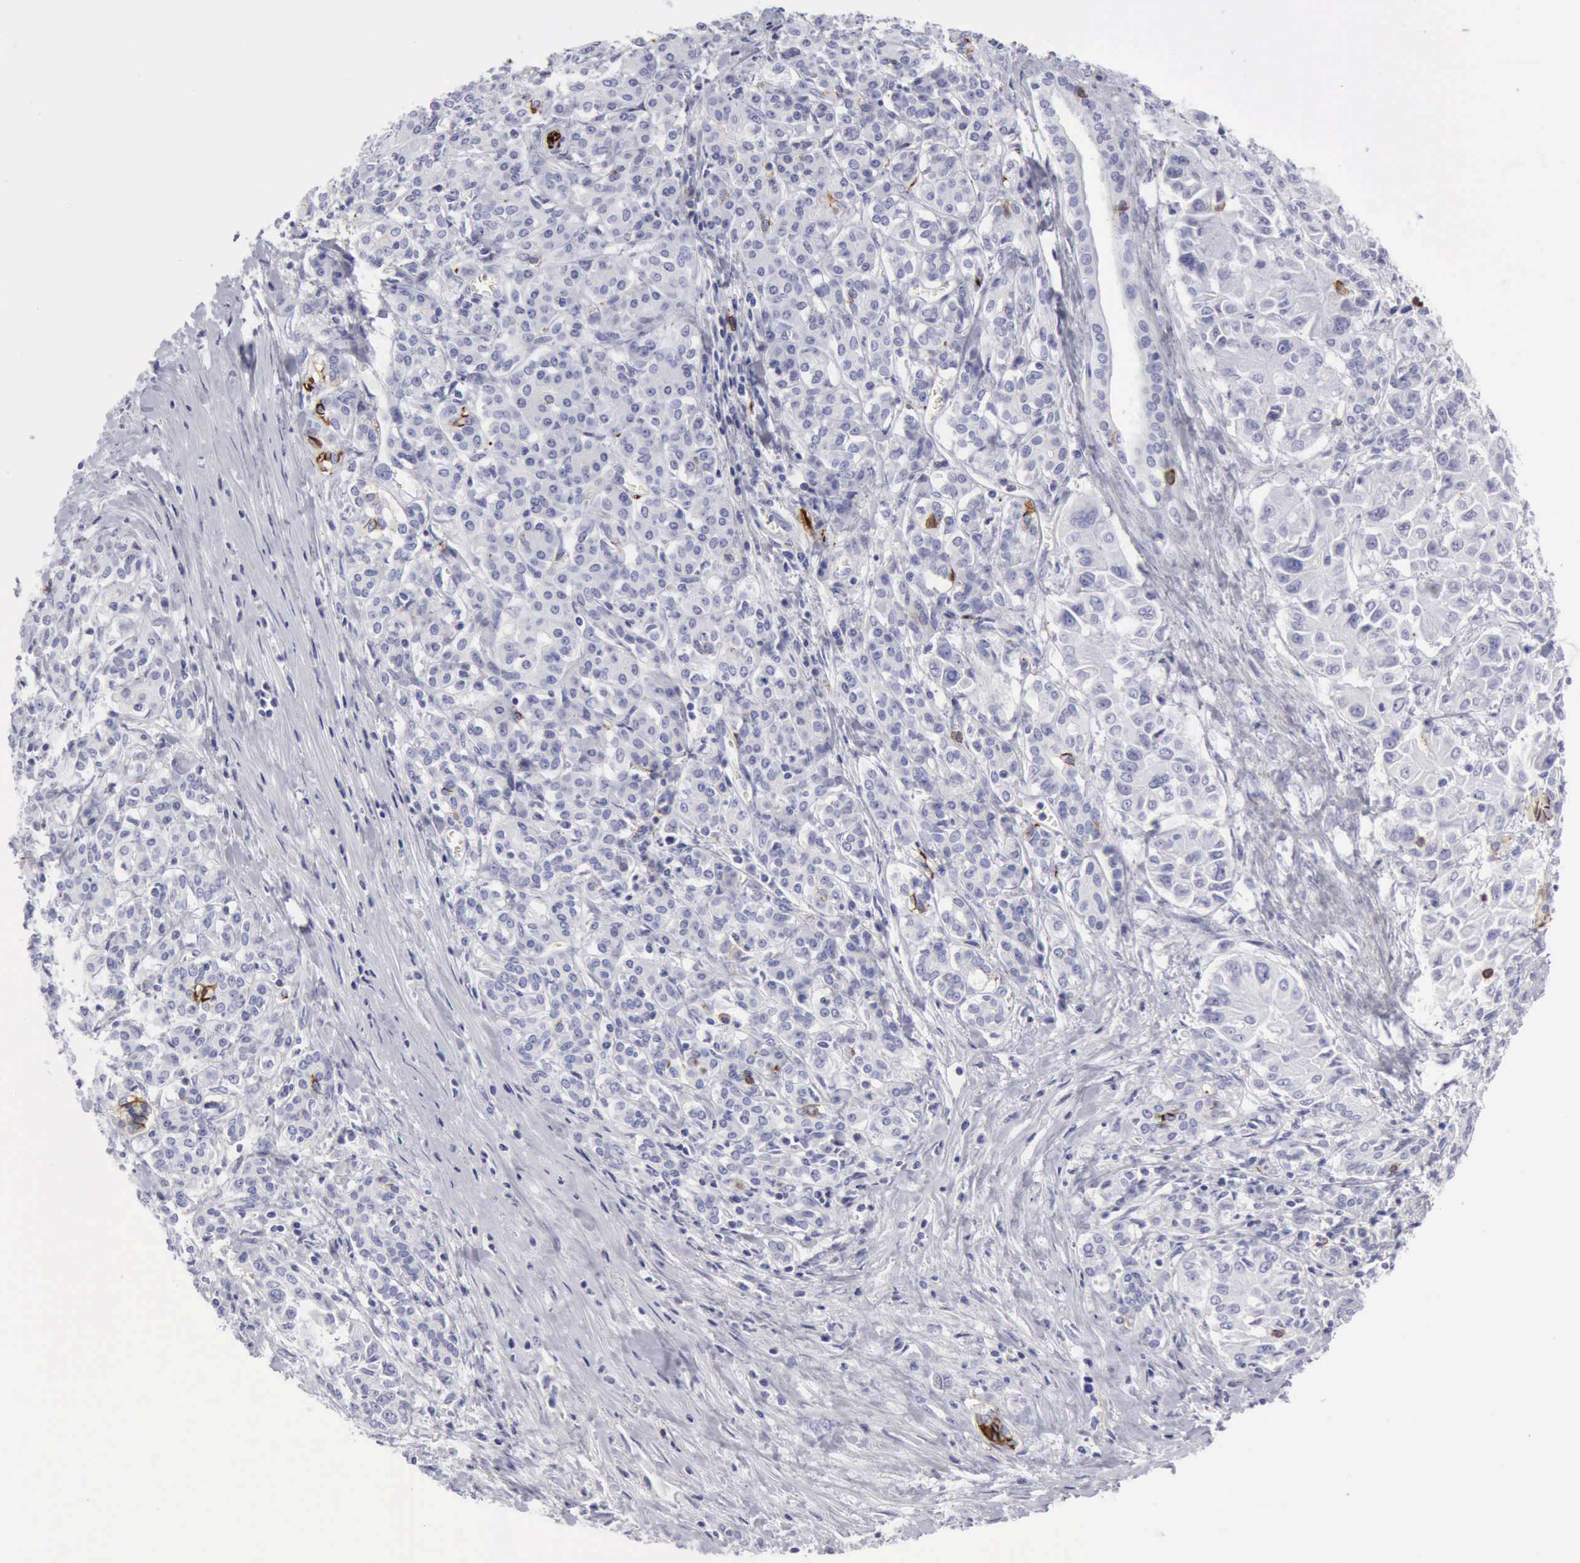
{"staining": {"intensity": "negative", "quantity": "none", "location": "none"}, "tissue": "pancreatic cancer", "cell_type": "Tumor cells", "image_type": "cancer", "snomed": [{"axis": "morphology", "description": "Adenocarcinoma, NOS"}, {"axis": "topography", "description": "Pancreas"}], "caption": "IHC of human pancreatic cancer displays no positivity in tumor cells.", "gene": "NCAM1", "patient": {"sex": "female", "age": 52}}